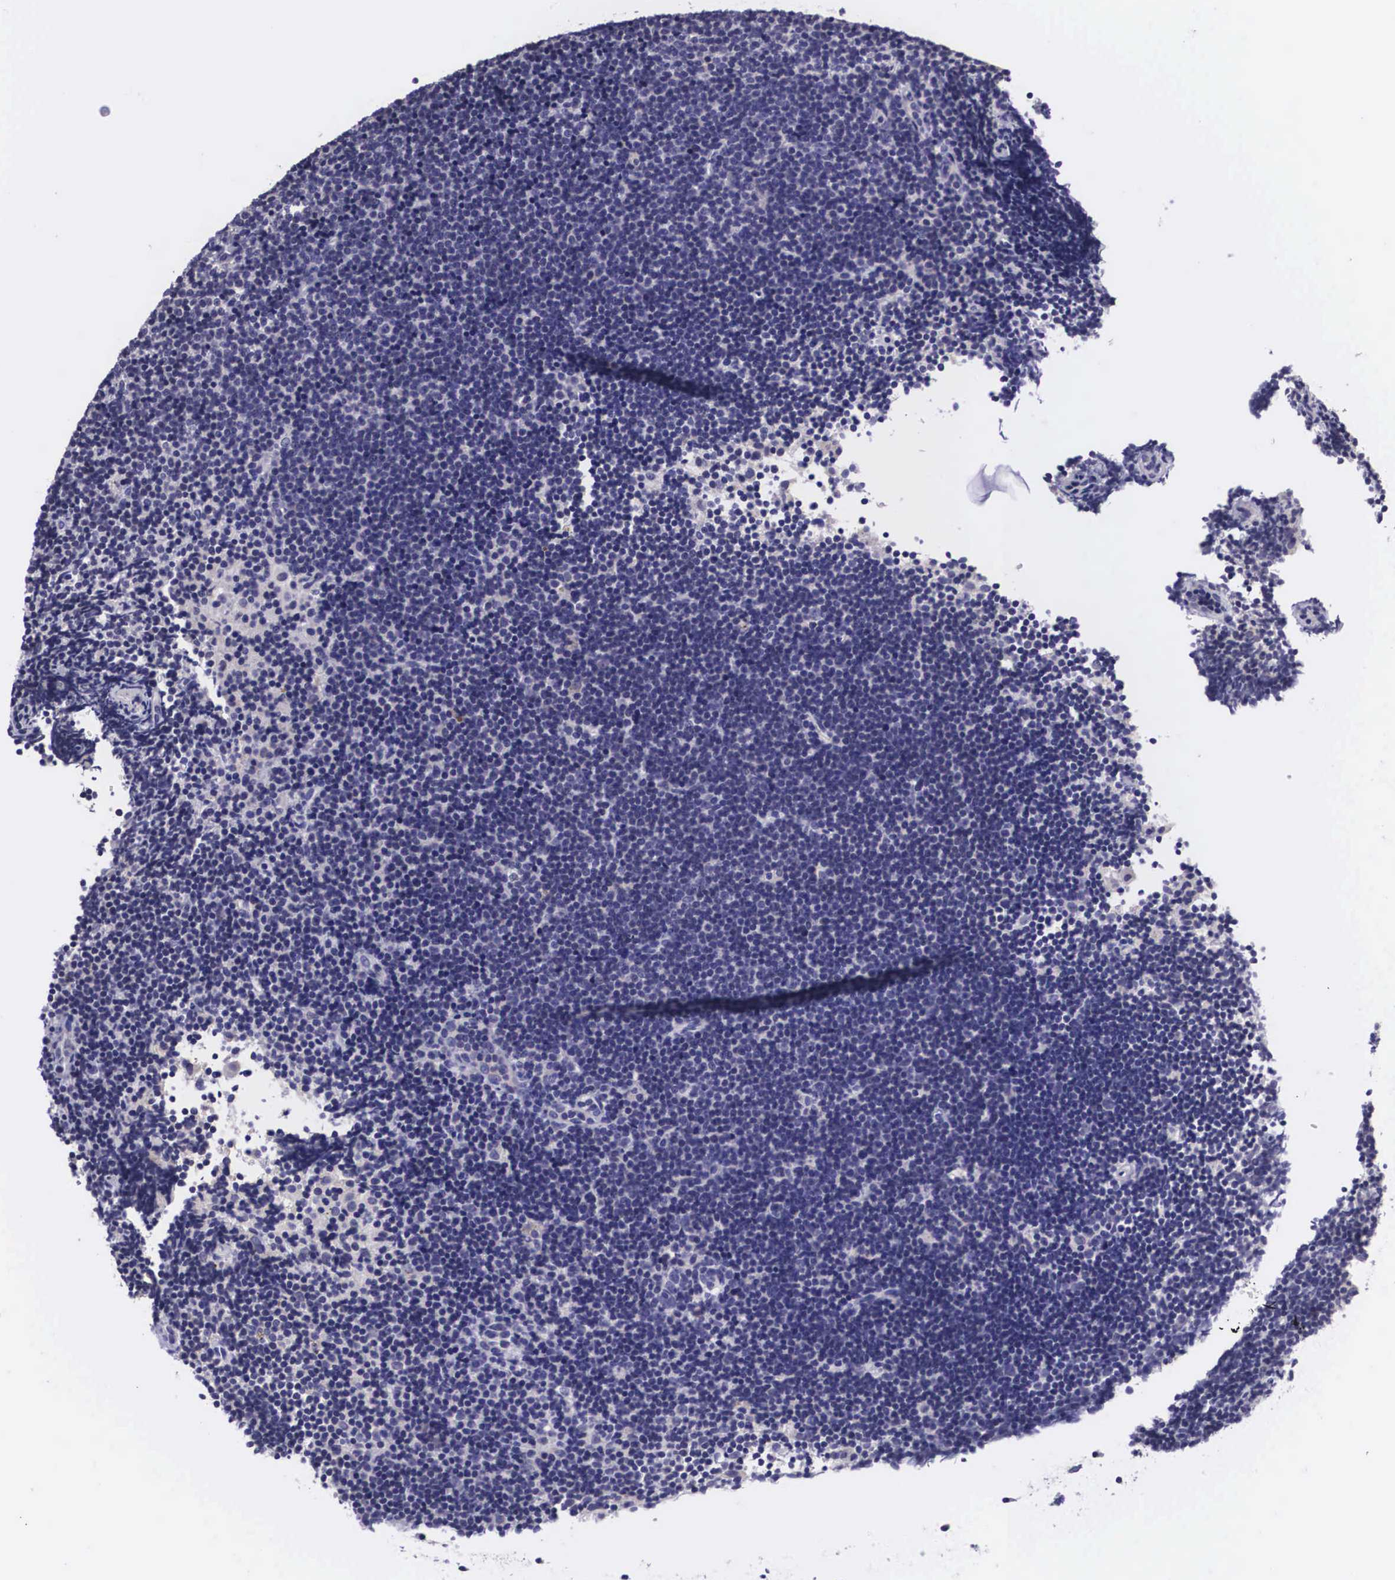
{"staining": {"intensity": "negative", "quantity": "none", "location": "none"}, "tissue": "lymphoma", "cell_type": "Tumor cells", "image_type": "cancer", "snomed": [{"axis": "morphology", "description": "Malignant lymphoma, non-Hodgkin's type, Low grade"}, {"axis": "topography", "description": "Lymph node"}], "caption": "A micrograph of human lymphoma is negative for staining in tumor cells.", "gene": "ARG2", "patient": {"sex": "female", "age": 51}}